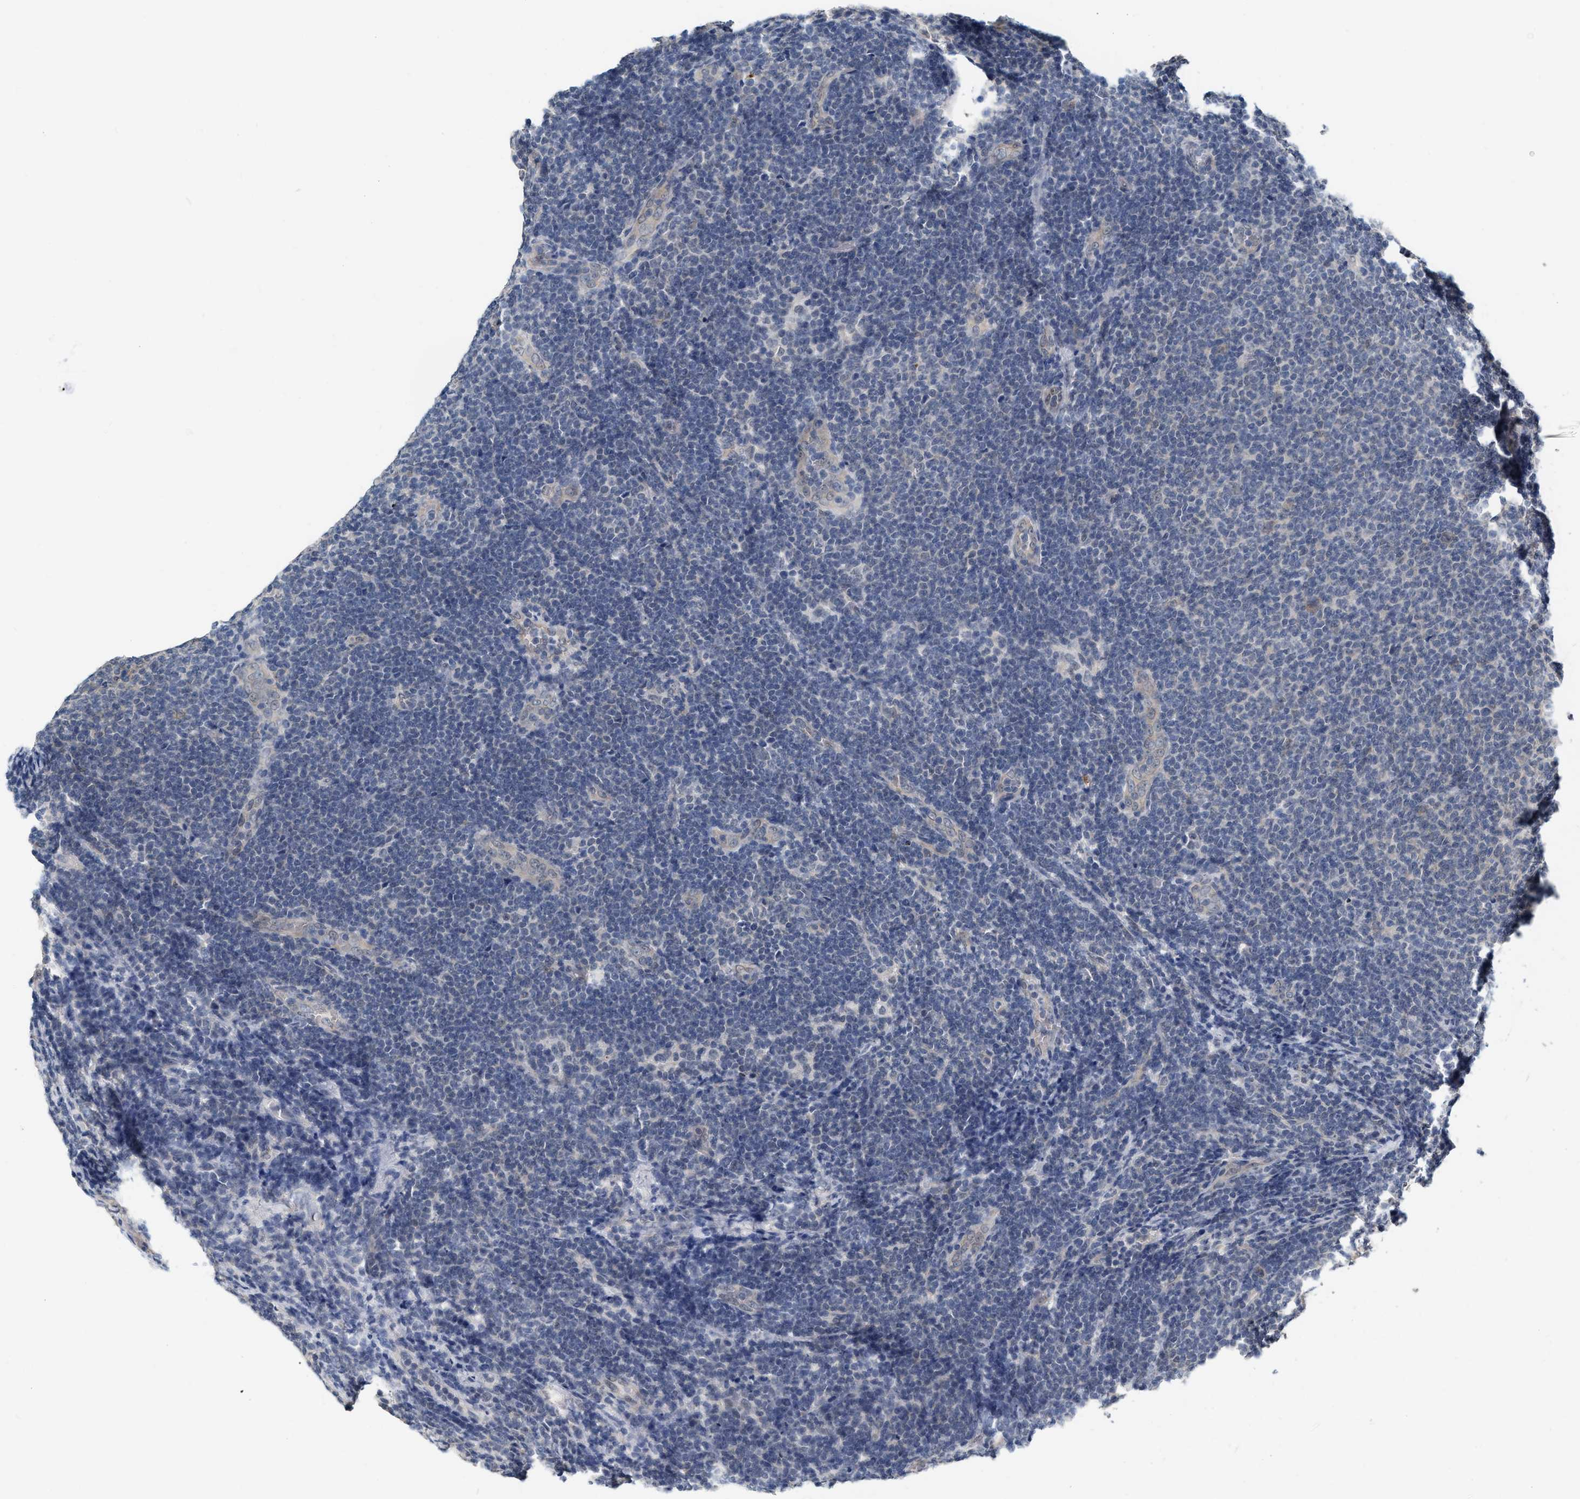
{"staining": {"intensity": "negative", "quantity": "none", "location": "none"}, "tissue": "lymphoma", "cell_type": "Tumor cells", "image_type": "cancer", "snomed": [{"axis": "morphology", "description": "Malignant lymphoma, non-Hodgkin's type, Low grade"}, {"axis": "topography", "description": "Lymph node"}], "caption": "The image demonstrates no staining of tumor cells in low-grade malignant lymphoma, non-Hodgkin's type.", "gene": "RUVBL1", "patient": {"sex": "male", "age": 66}}